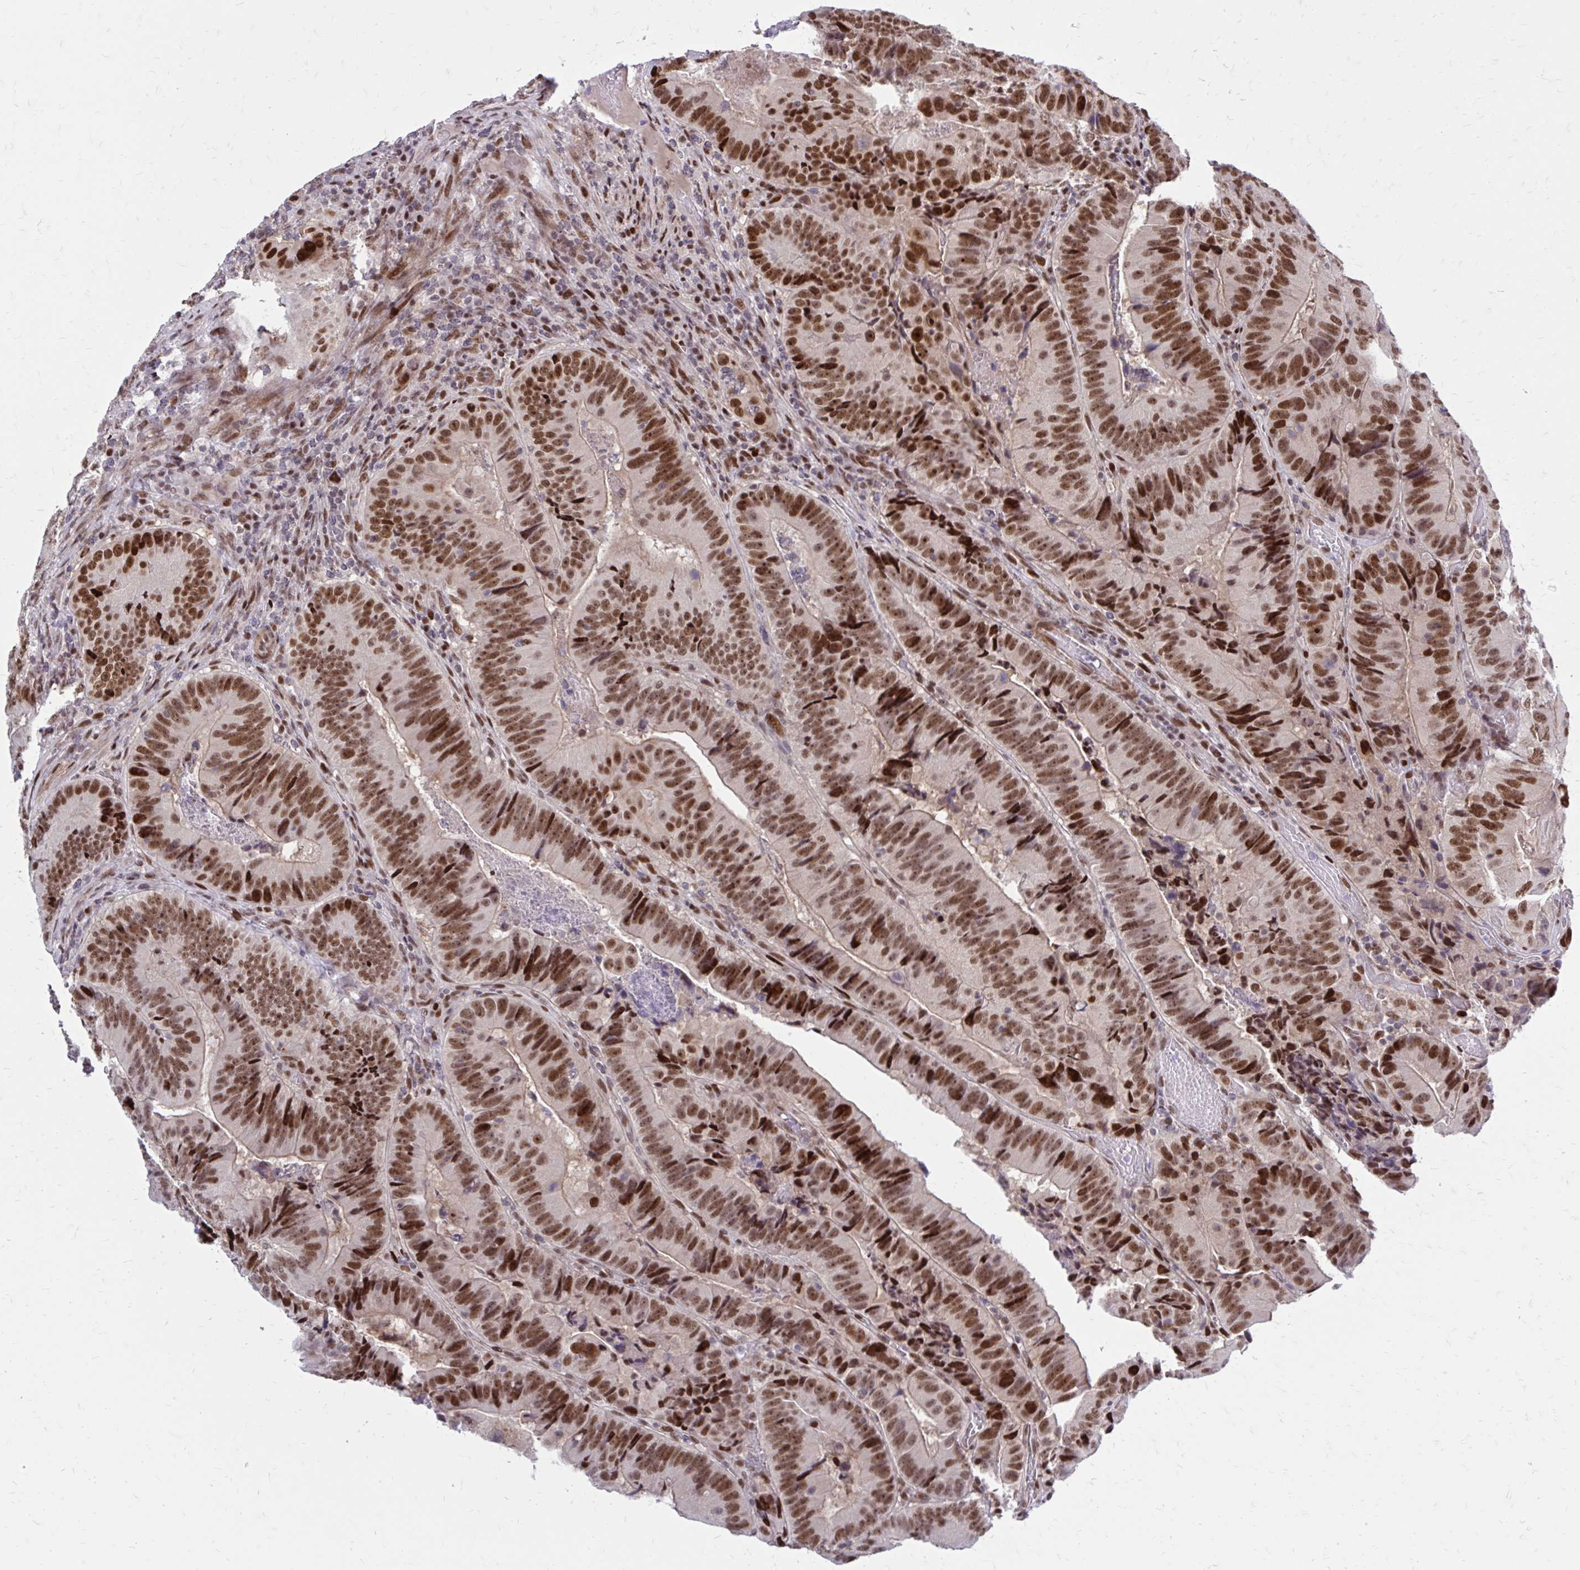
{"staining": {"intensity": "strong", "quantity": ">75%", "location": "nuclear"}, "tissue": "colorectal cancer", "cell_type": "Tumor cells", "image_type": "cancer", "snomed": [{"axis": "morphology", "description": "Adenocarcinoma, NOS"}, {"axis": "topography", "description": "Colon"}], "caption": "A micrograph of adenocarcinoma (colorectal) stained for a protein exhibits strong nuclear brown staining in tumor cells. (DAB IHC, brown staining for protein, blue staining for nuclei).", "gene": "PSME4", "patient": {"sex": "female", "age": 86}}